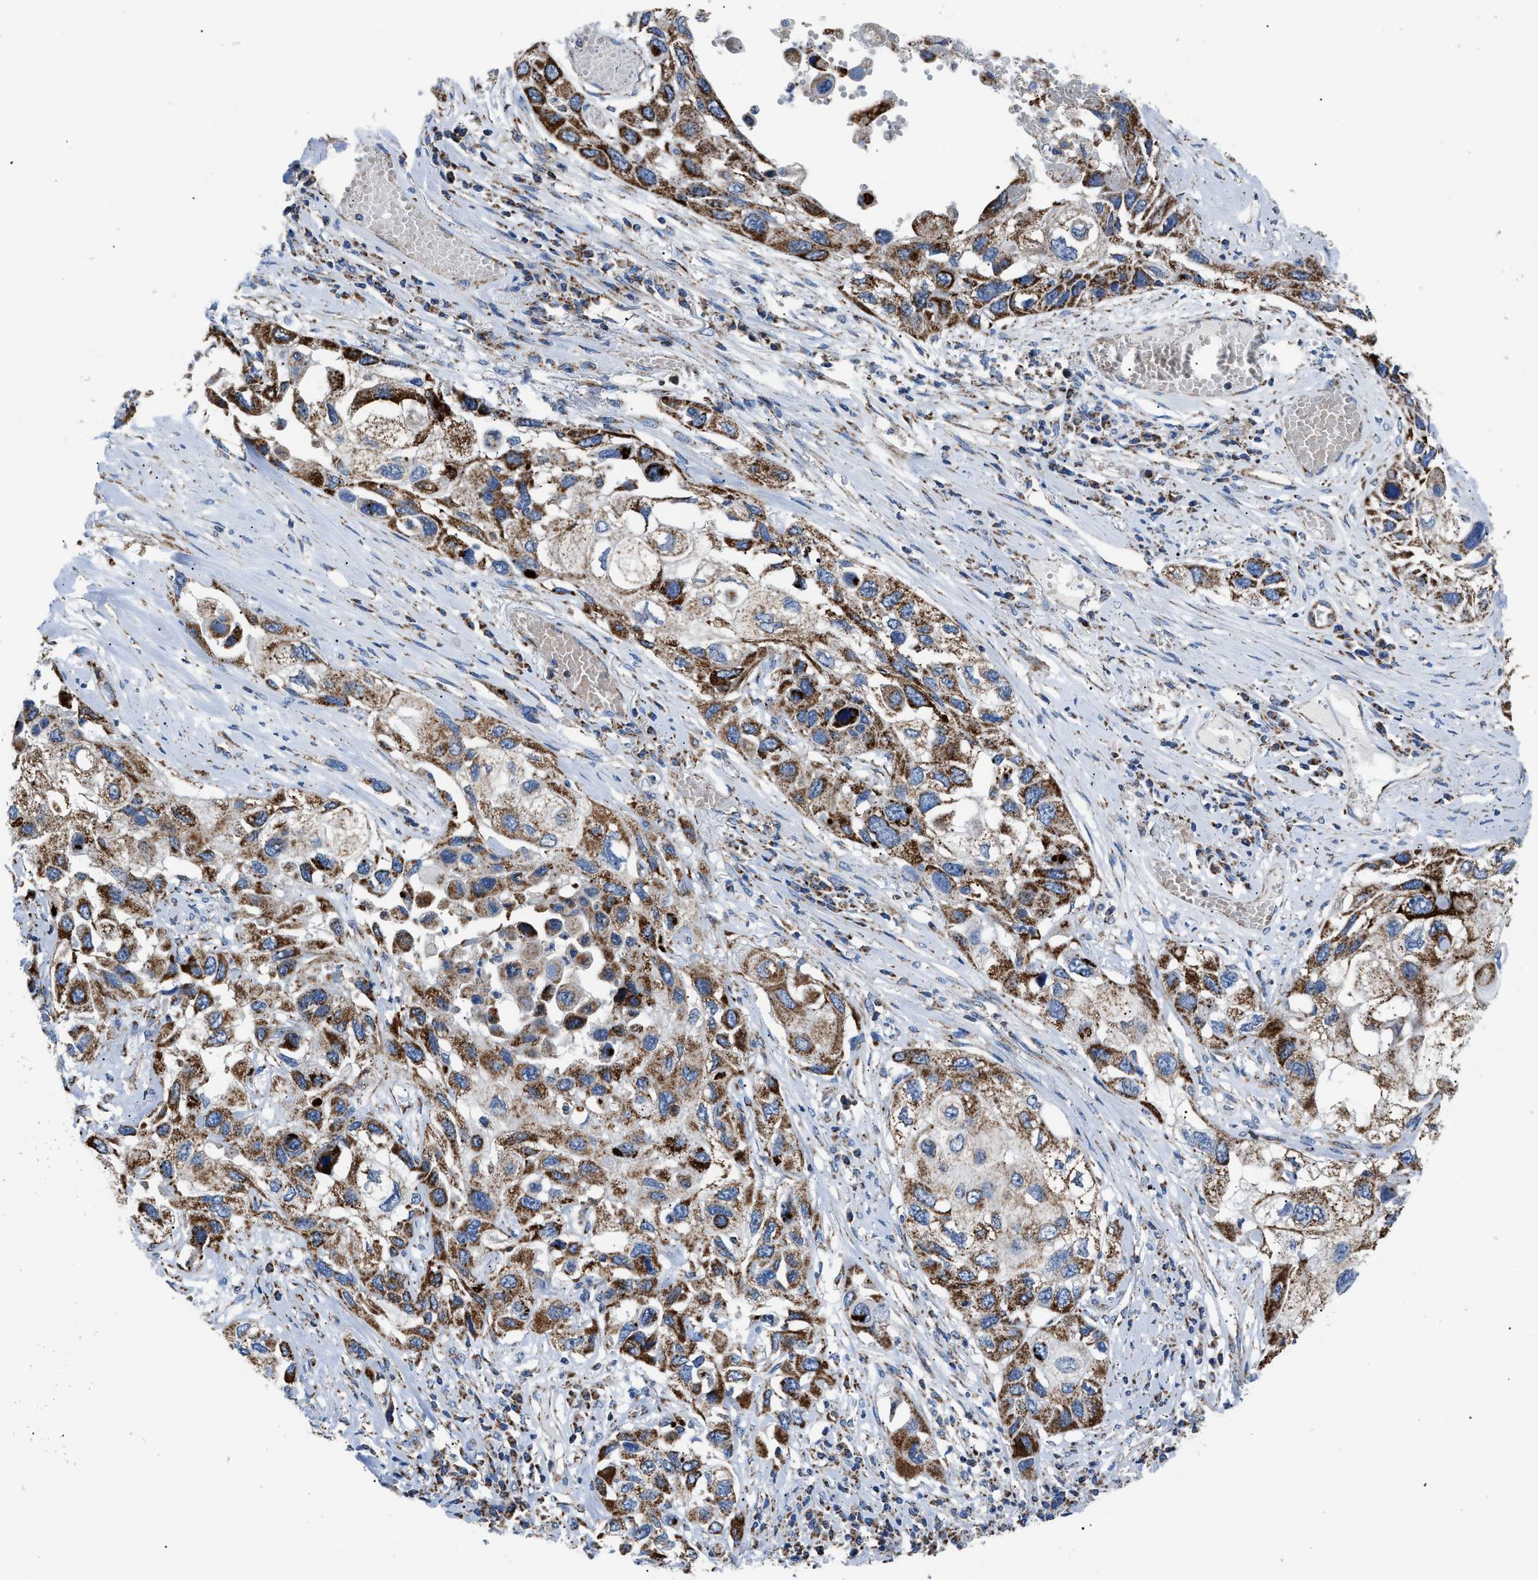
{"staining": {"intensity": "strong", "quantity": ">75%", "location": "cytoplasmic/membranous"}, "tissue": "lung cancer", "cell_type": "Tumor cells", "image_type": "cancer", "snomed": [{"axis": "morphology", "description": "Squamous cell carcinoma, NOS"}, {"axis": "topography", "description": "Lung"}], "caption": "This micrograph exhibits immunohistochemistry staining of human lung squamous cell carcinoma, with high strong cytoplasmic/membranous expression in approximately >75% of tumor cells.", "gene": "PHB2", "patient": {"sex": "male", "age": 71}}